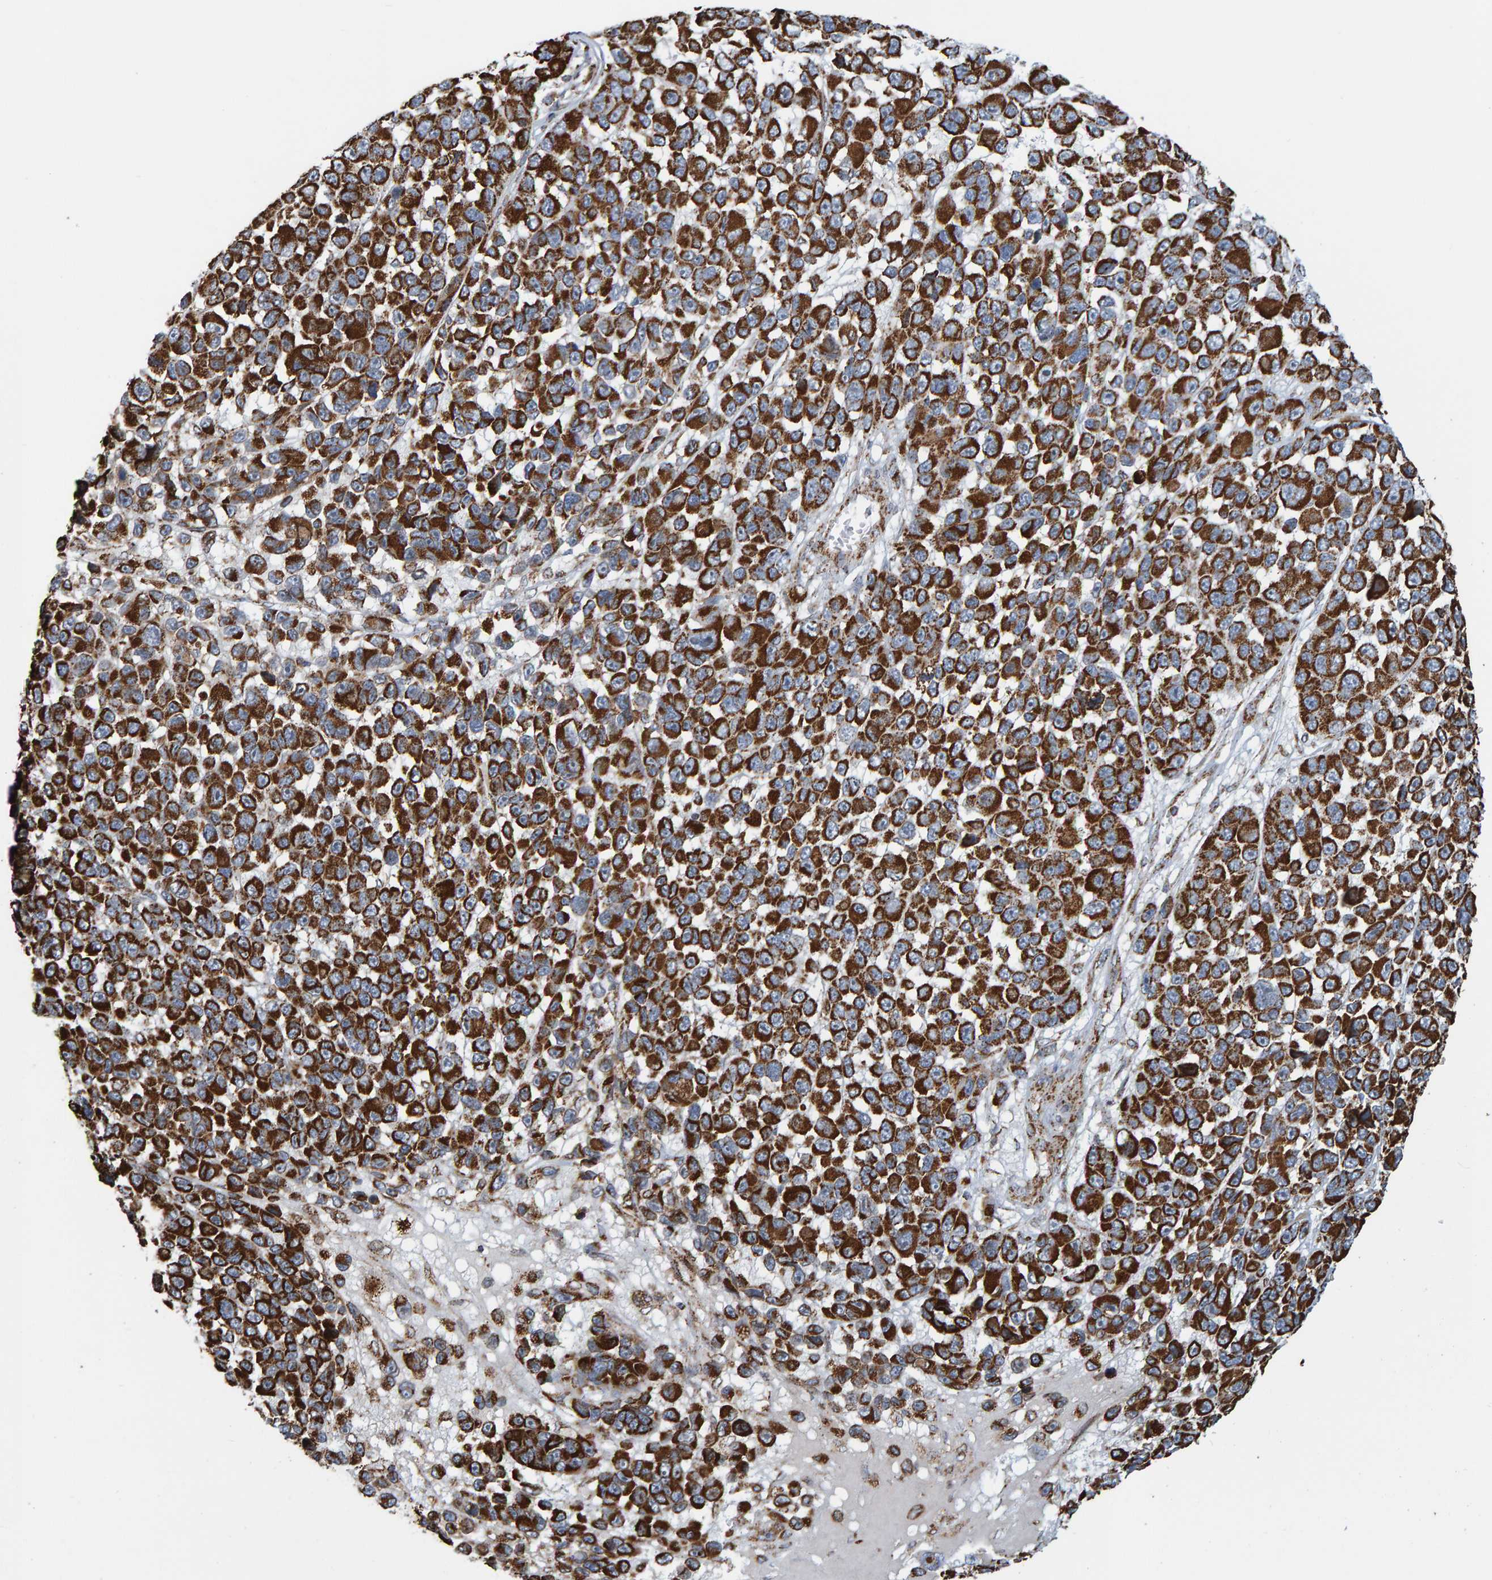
{"staining": {"intensity": "strong", "quantity": ">75%", "location": "cytoplasmic/membranous"}, "tissue": "melanoma", "cell_type": "Tumor cells", "image_type": "cancer", "snomed": [{"axis": "morphology", "description": "Malignant melanoma, NOS"}, {"axis": "topography", "description": "Skin"}], "caption": "Immunohistochemistry (IHC) (DAB (3,3'-diaminobenzidine)) staining of melanoma exhibits strong cytoplasmic/membranous protein staining in about >75% of tumor cells. (DAB (3,3'-diaminobenzidine) = brown stain, brightfield microscopy at high magnification).", "gene": "MRPL45", "patient": {"sex": "male", "age": 53}}